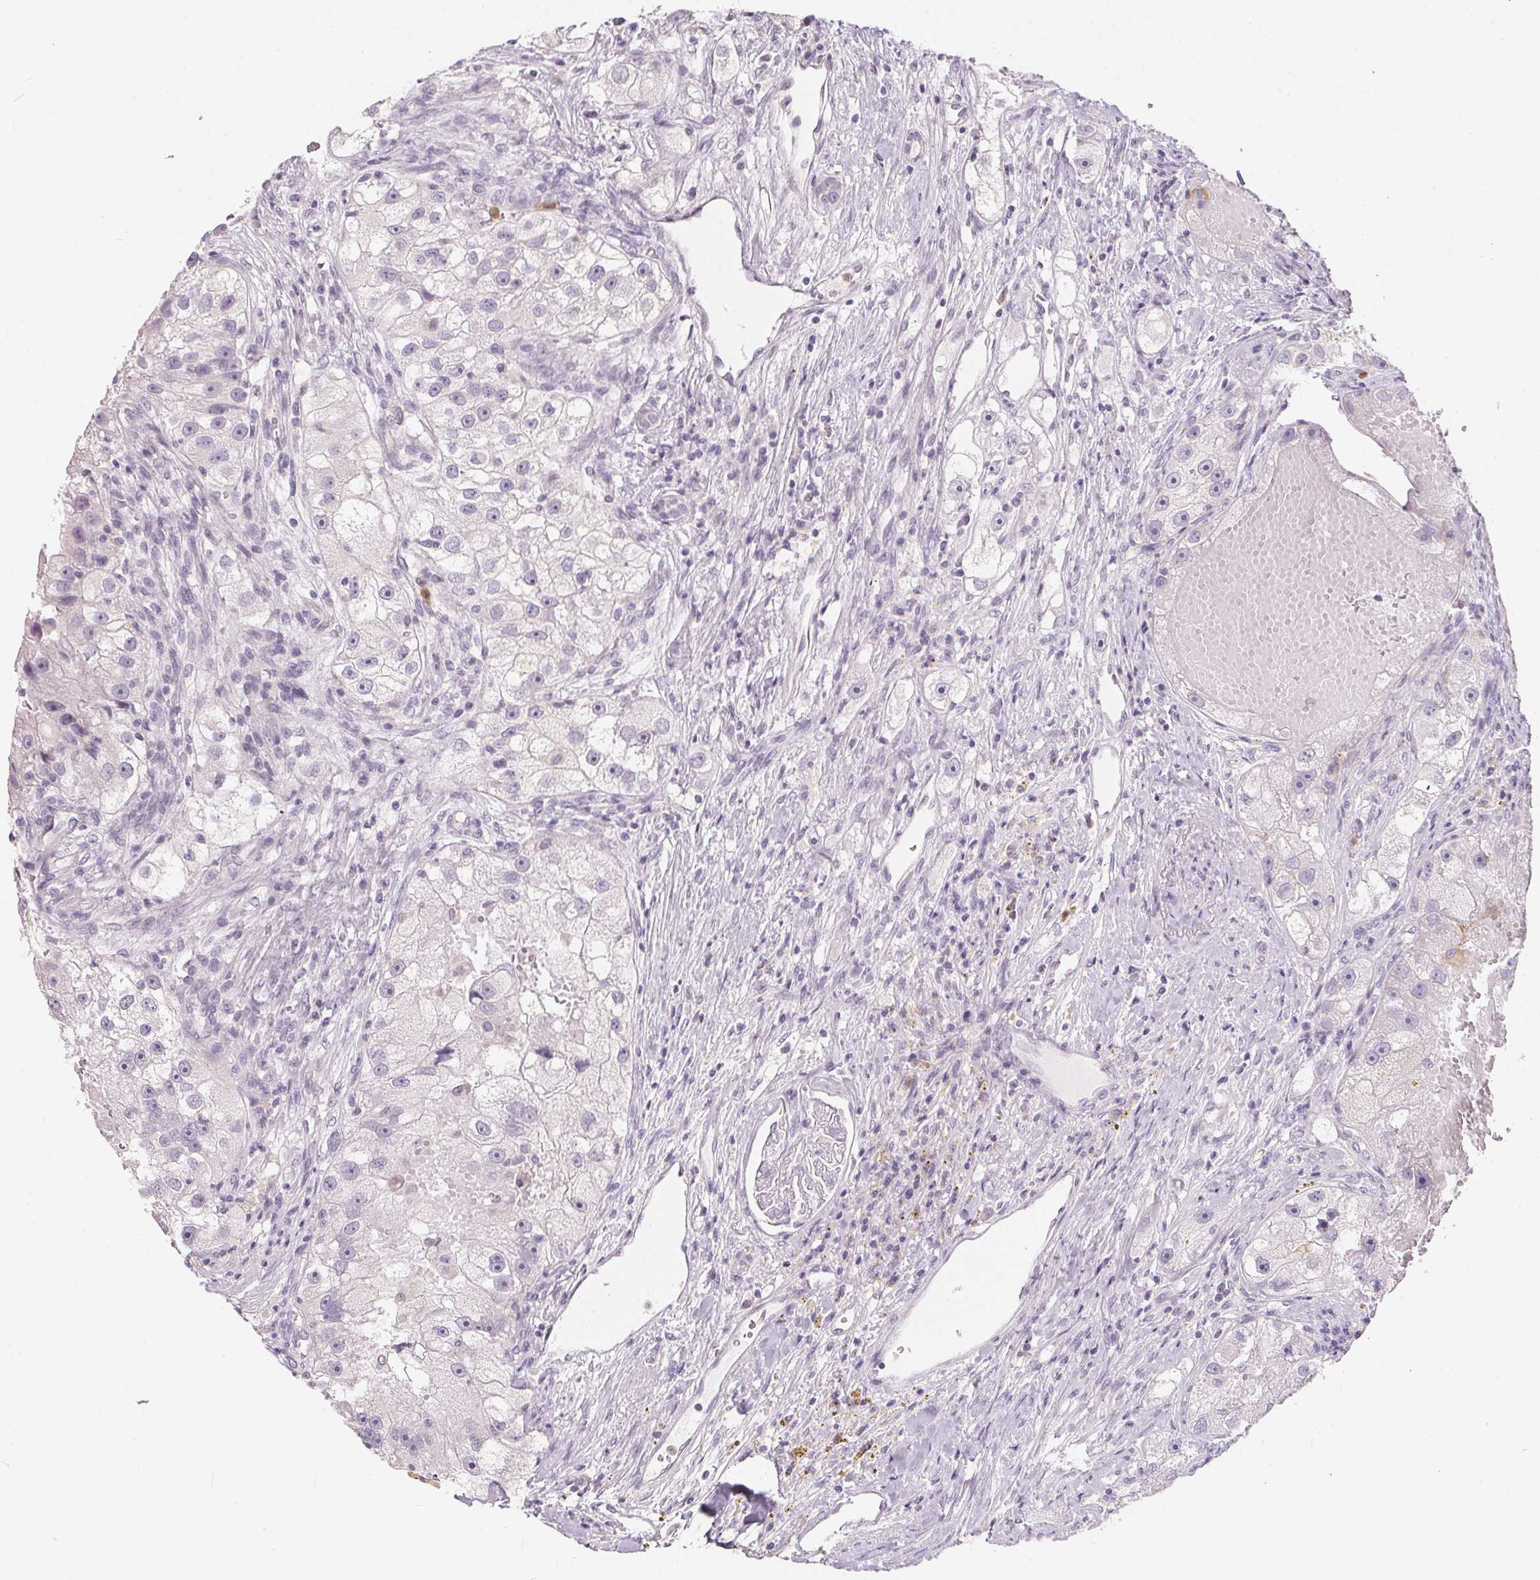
{"staining": {"intensity": "negative", "quantity": "none", "location": "none"}, "tissue": "renal cancer", "cell_type": "Tumor cells", "image_type": "cancer", "snomed": [{"axis": "morphology", "description": "Adenocarcinoma, NOS"}, {"axis": "topography", "description": "Kidney"}], "caption": "There is no significant expression in tumor cells of renal cancer.", "gene": "SERPINB1", "patient": {"sex": "male", "age": 63}}